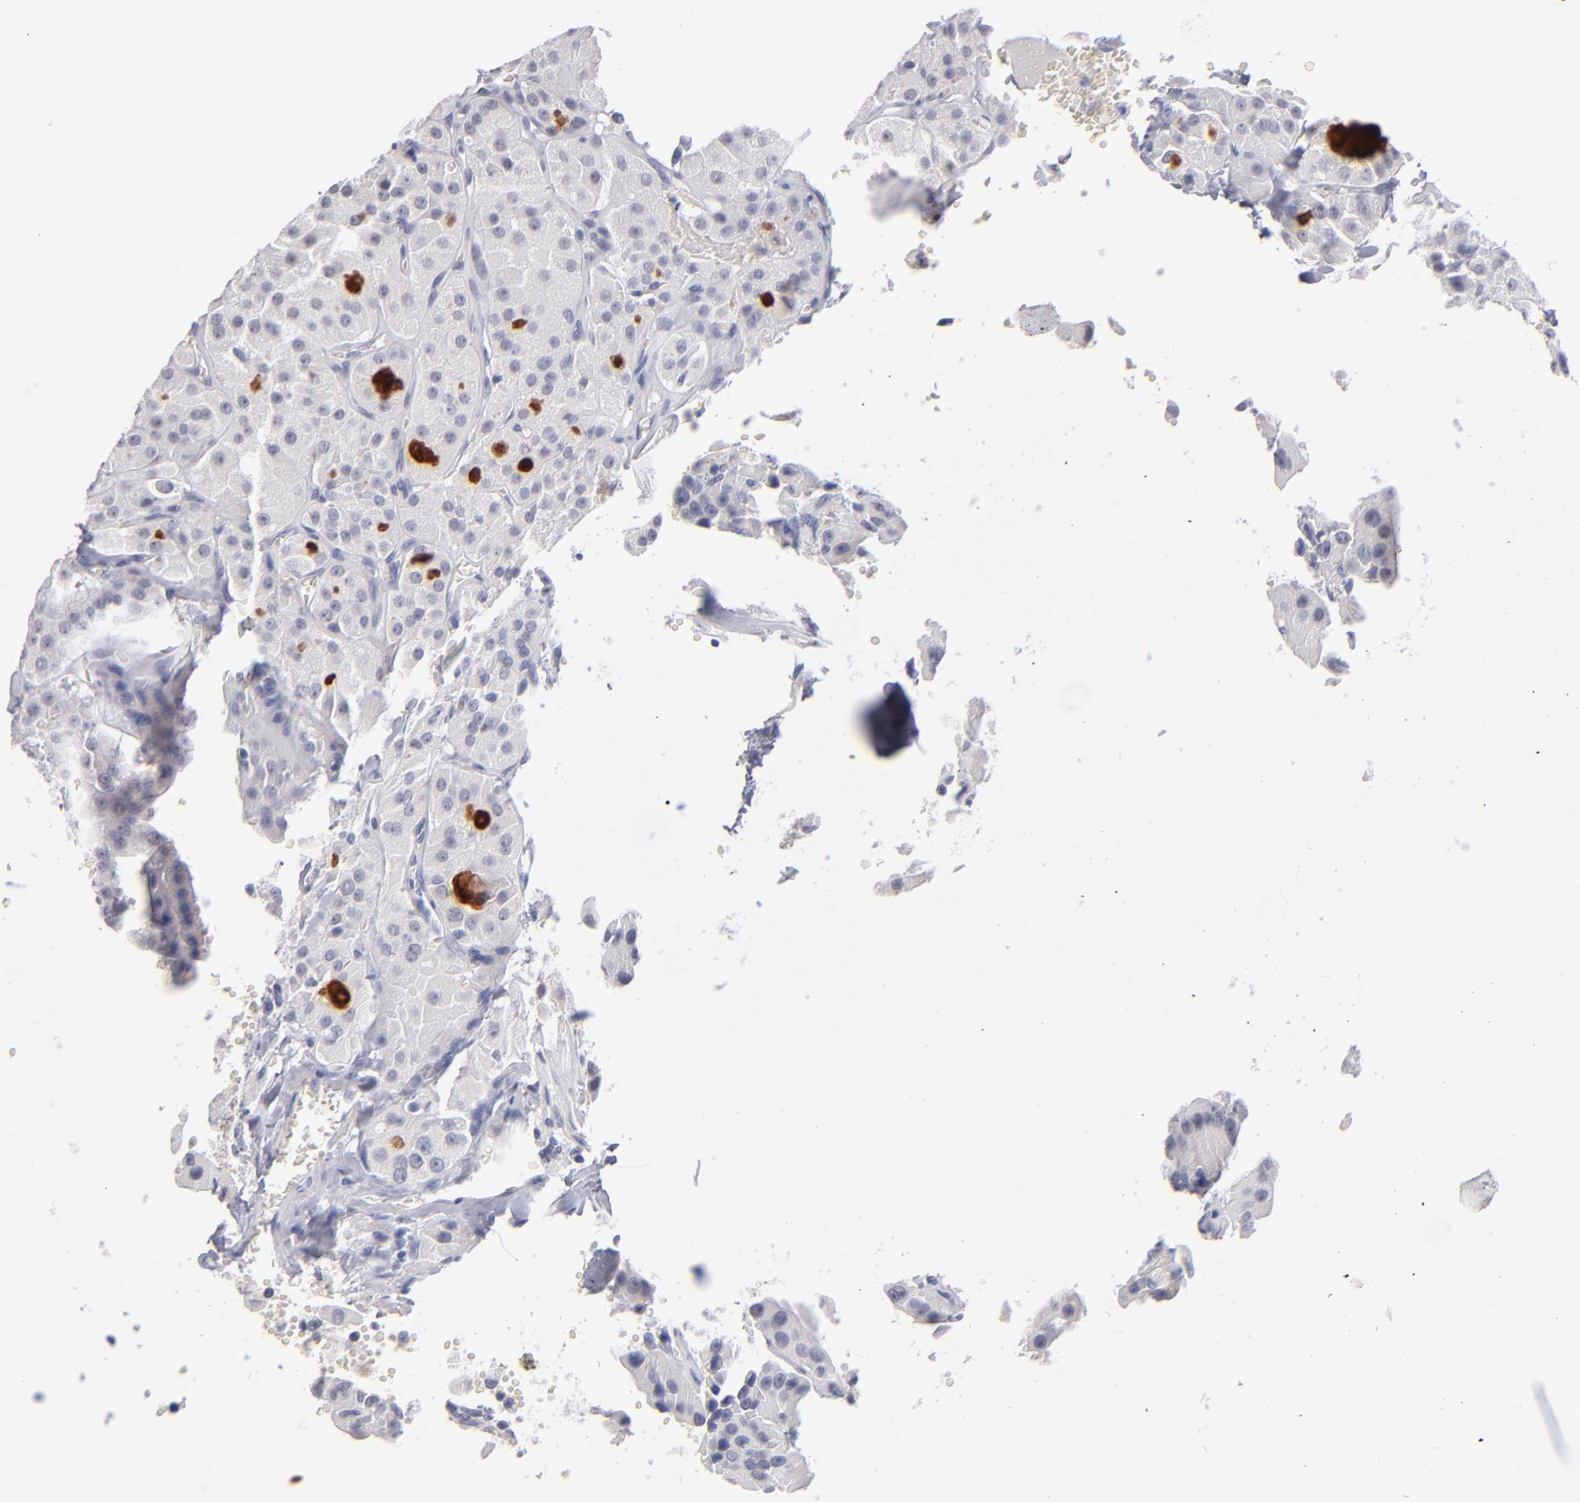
{"staining": {"intensity": "negative", "quantity": "none", "location": "none"}, "tissue": "thyroid cancer", "cell_type": "Tumor cells", "image_type": "cancer", "snomed": [{"axis": "morphology", "description": "Carcinoma, NOS"}, {"axis": "topography", "description": "Thyroid gland"}], "caption": "Tumor cells are negative for brown protein staining in thyroid cancer.", "gene": "TEX11", "patient": {"sex": "male", "age": 76}}